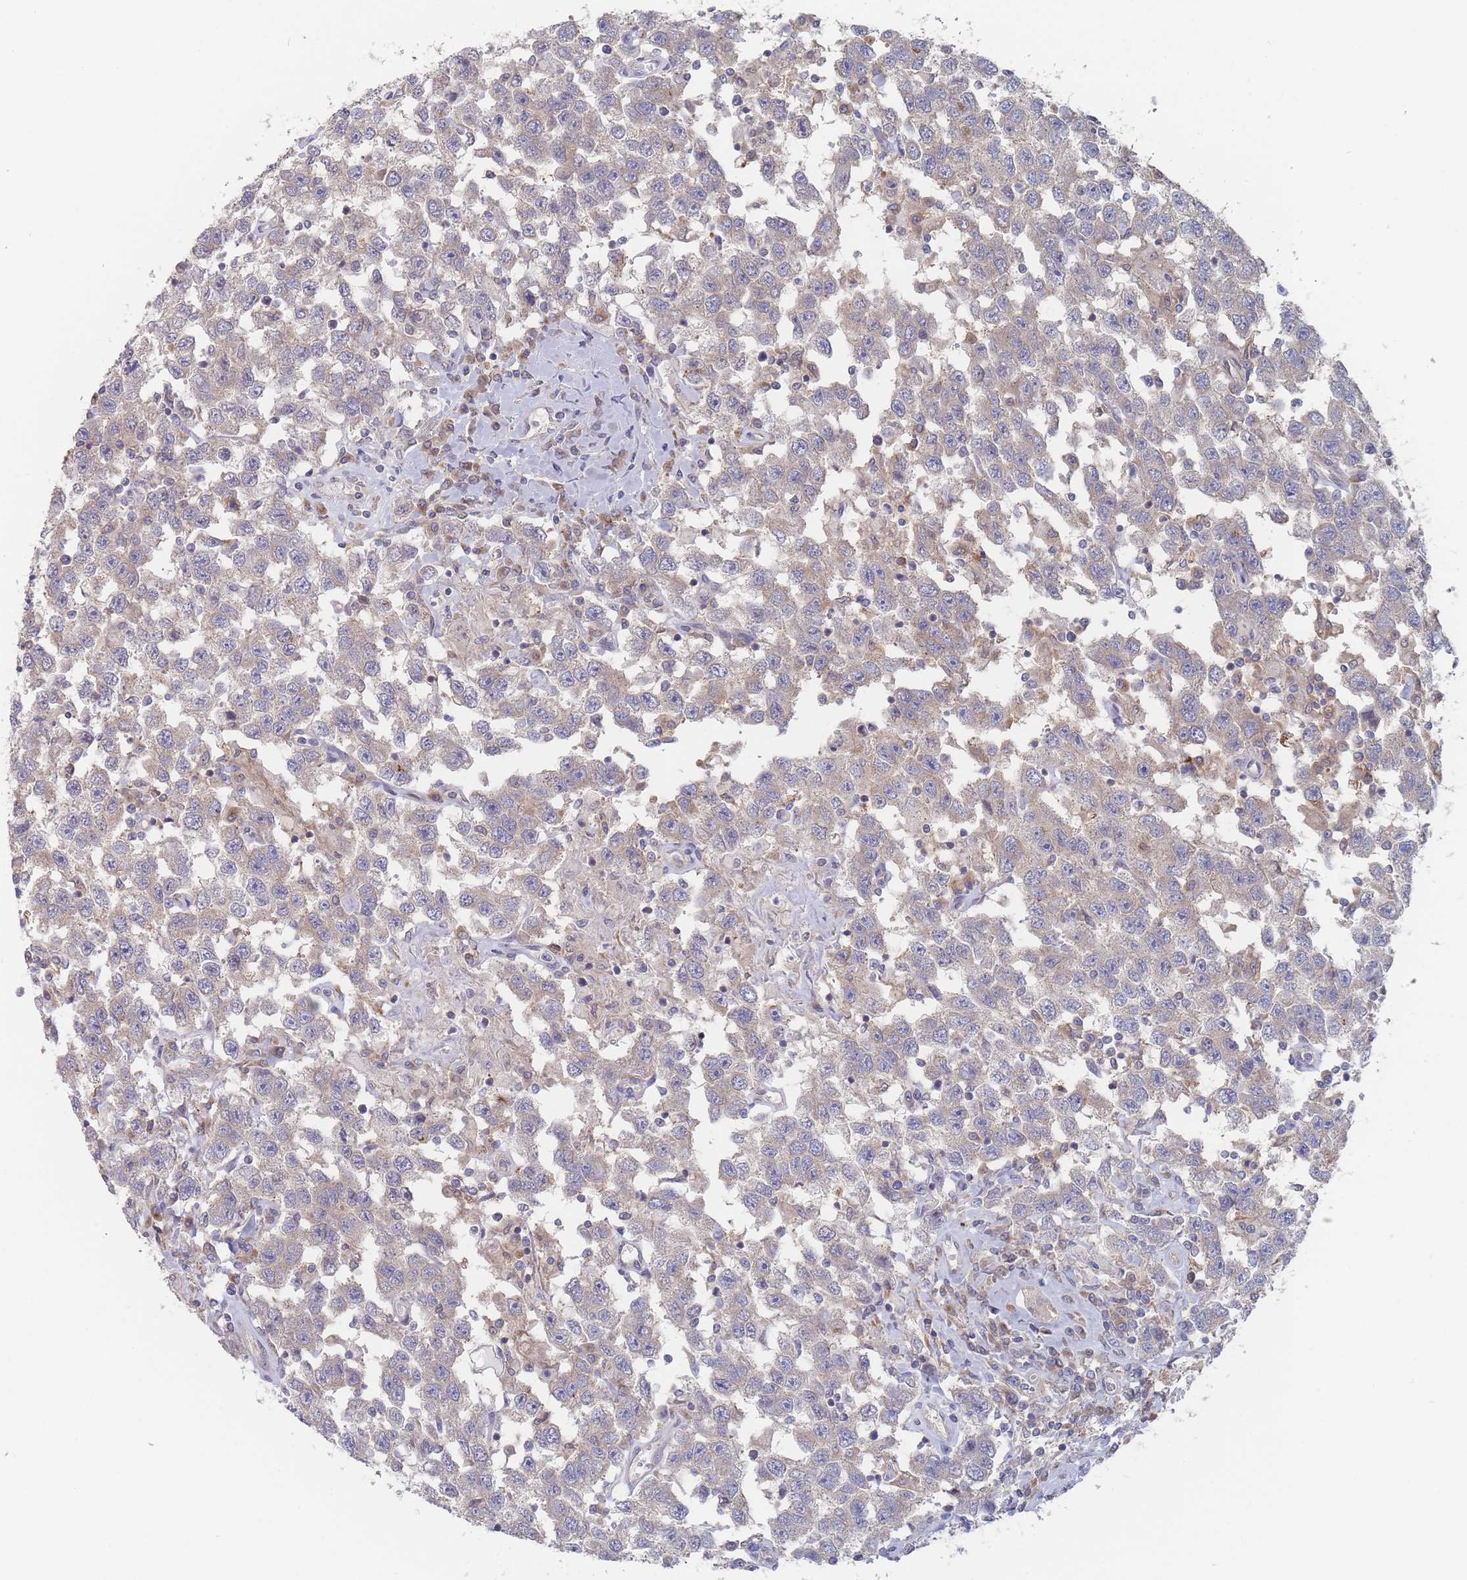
{"staining": {"intensity": "negative", "quantity": "none", "location": "none"}, "tissue": "testis cancer", "cell_type": "Tumor cells", "image_type": "cancer", "snomed": [{"axis": "morphology", "description": "Seminoma, NOS"}, {"axis": "topography", "description": "Testis"}], "caption": "An IHC histopathology image of testis seminoma is shown. There is no staining in tumor cells of testis seminoma.", "gene": "EFCC1", "patient": {"sex": "male", "age": 41}}